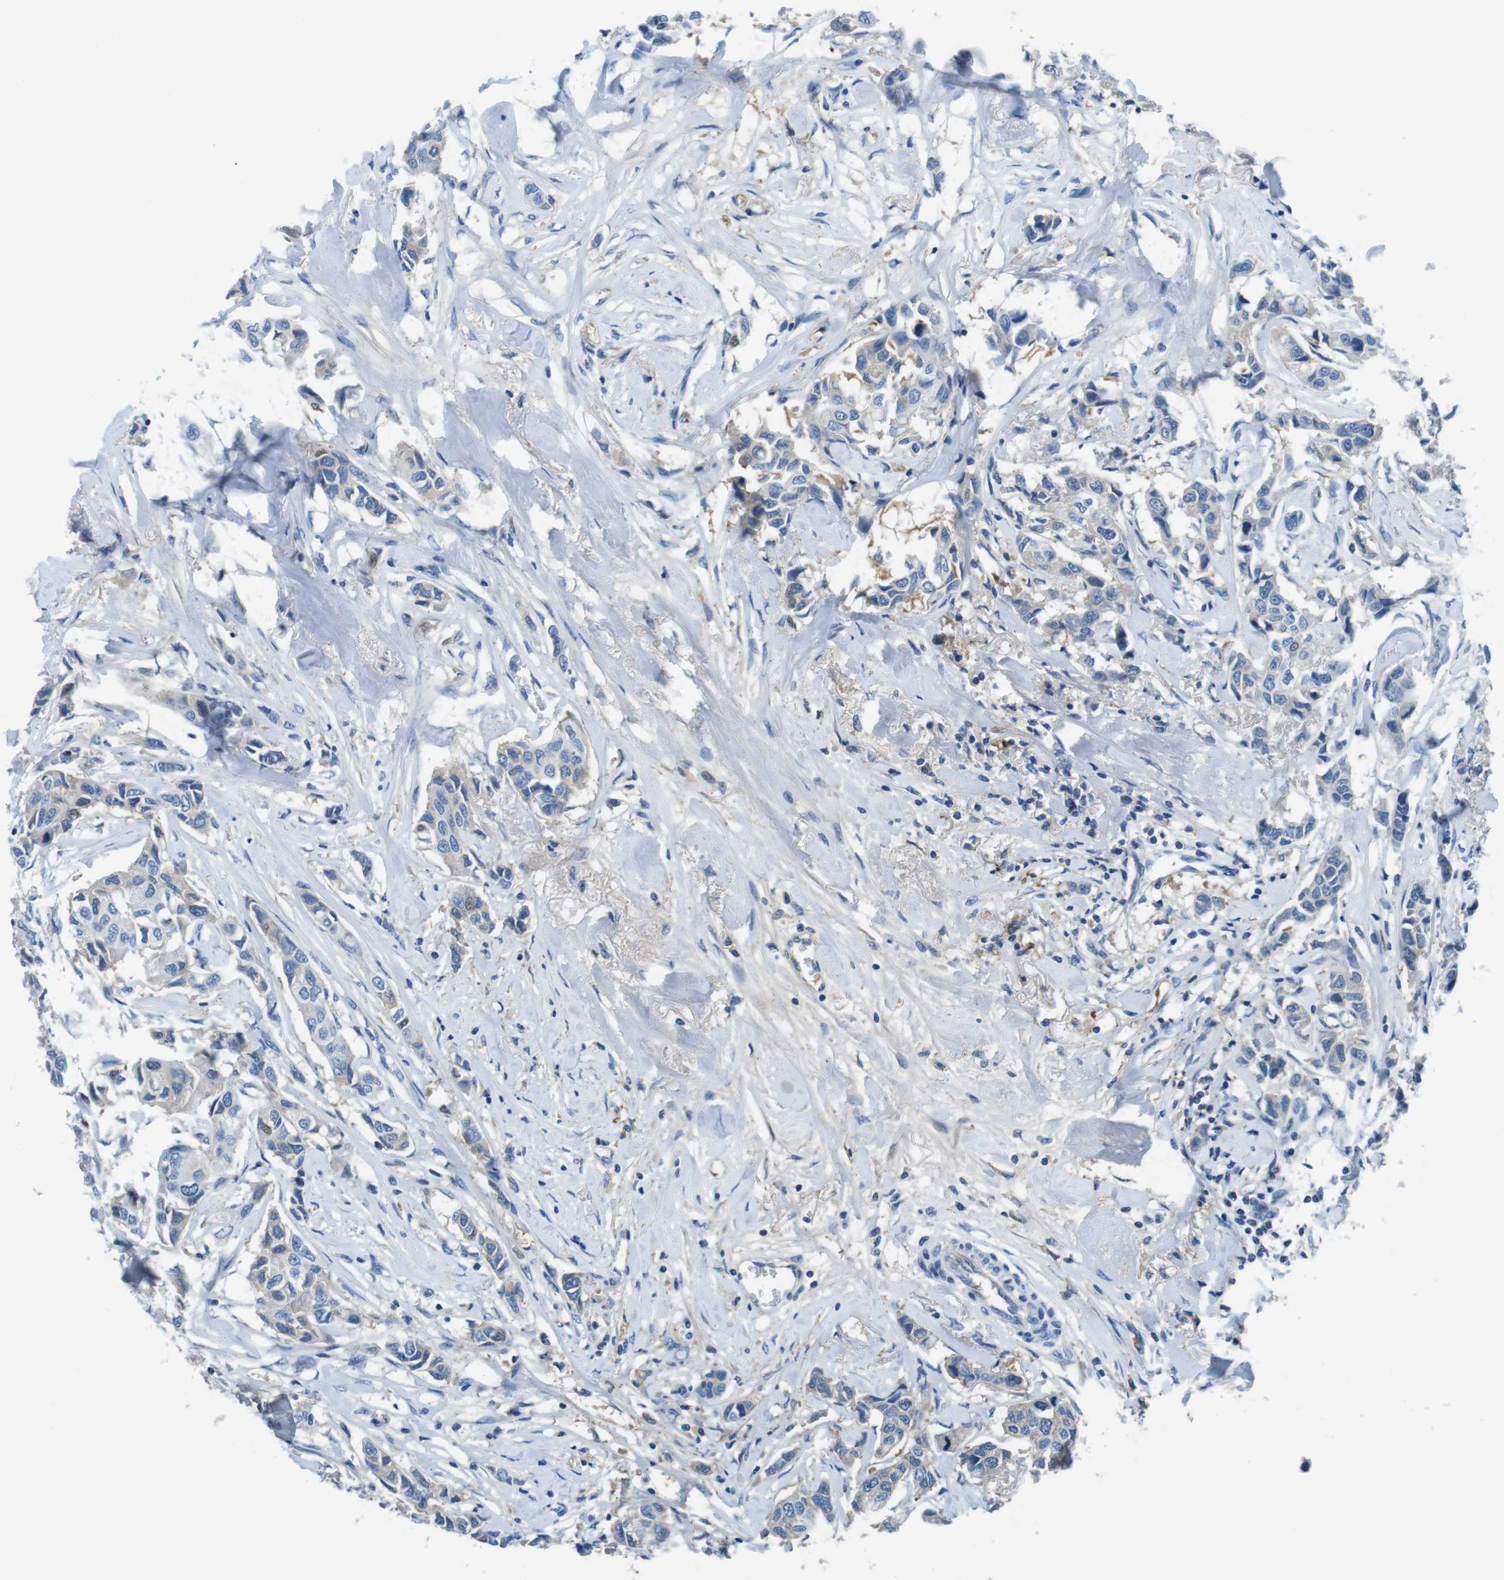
{"staining": {"intensity": "moderate", "quantity": "25%-75%", "location": "cytoplasmic/membranous"}, "tissue": "breast cancer", "cell_type": "Tumor cells", "image_type": "cancer", "snomed": [{"axis": "morphology", "description": "Duct carcinoma"}, {"axis": "topography", "description": "Breast"}], "caption": "The histopathology image reveals staining of invasive ductal carcinoma (breast), revealing moderate cytoplasmic/membranous protein expression (brown color) within tumor cells. (IHC, brightfield microscopy, high magnification).", "gene": "TMPRSS15", "patient": {"sex": "female", "age": 80}}